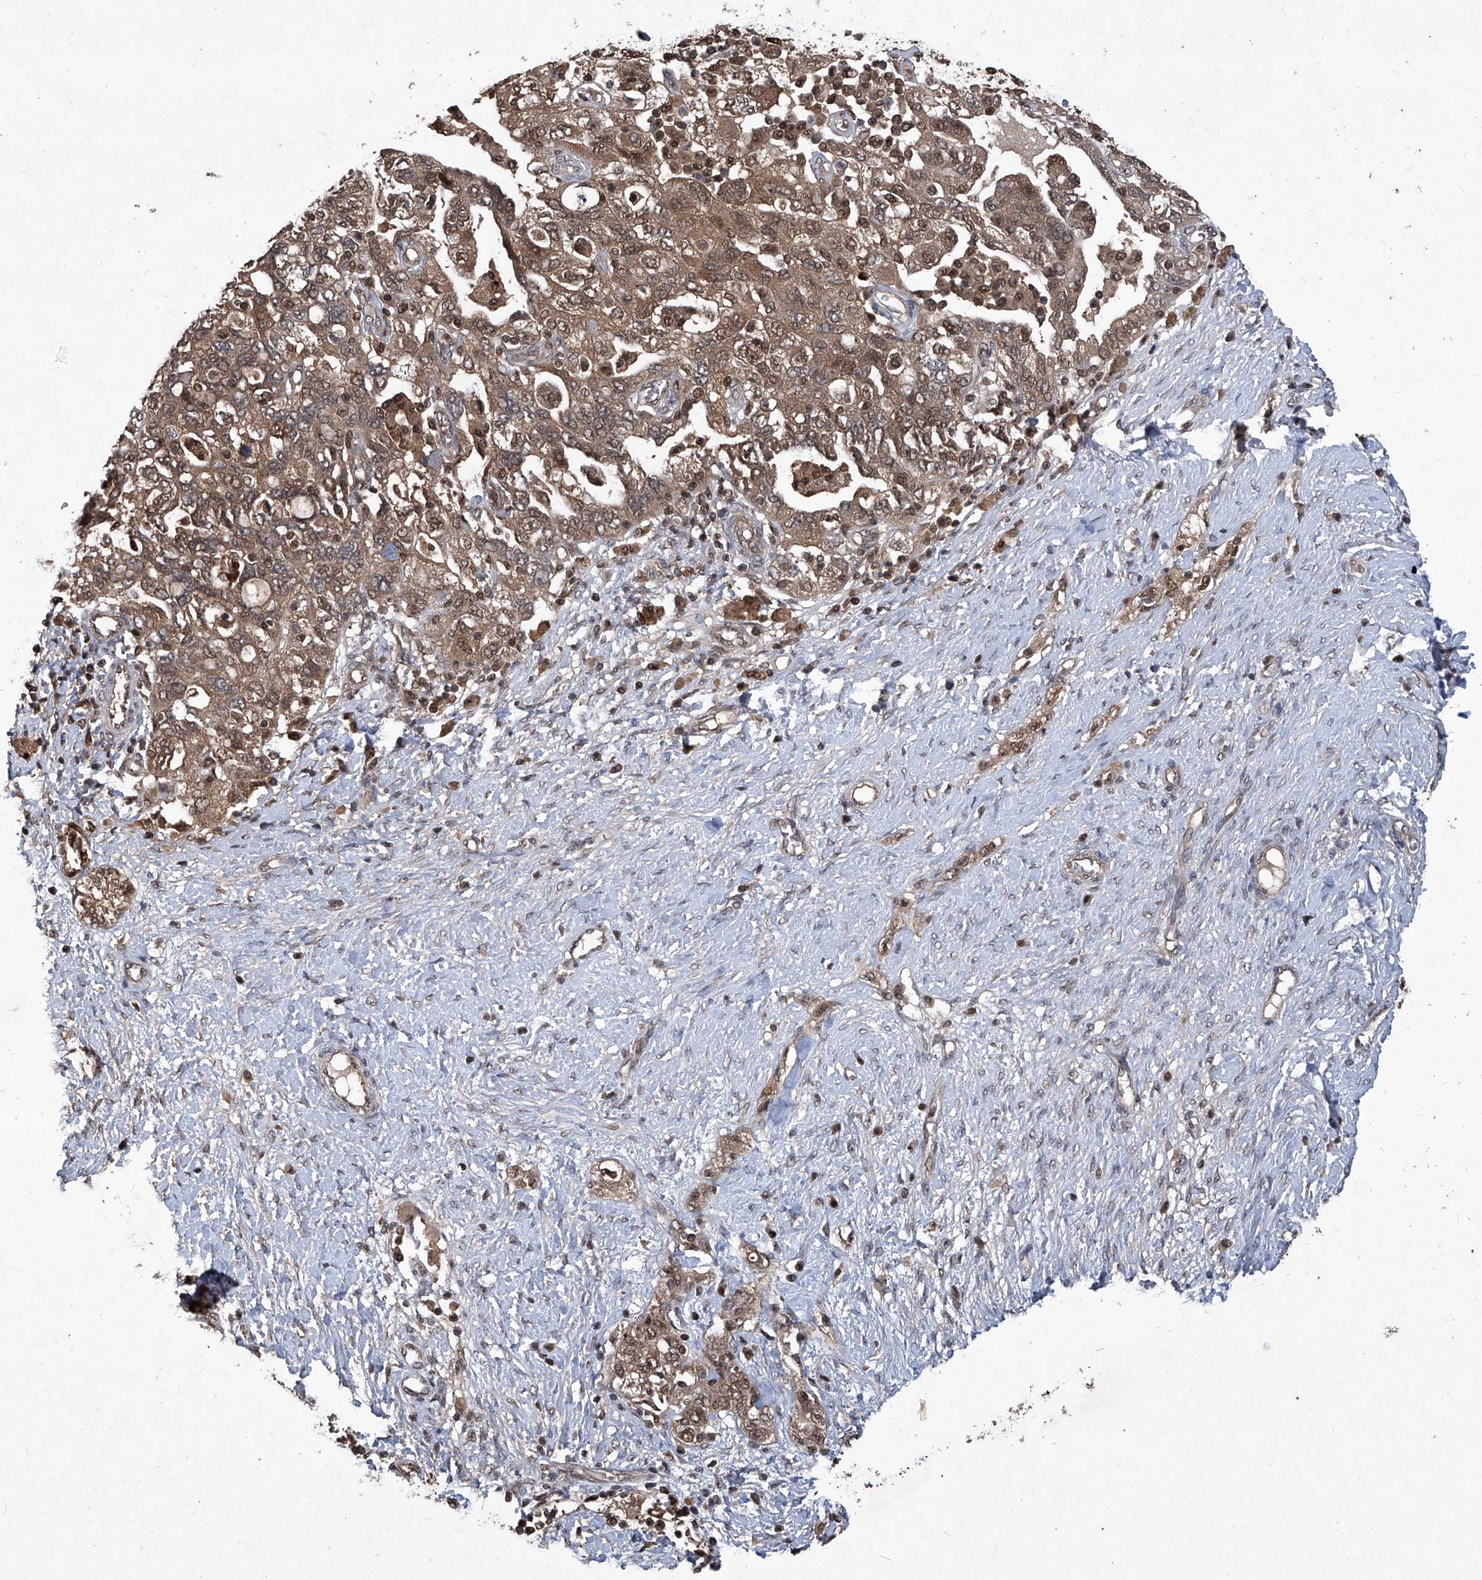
{"staining": {"intensity": "moderate", "quantity": ">75%", "location": "cytoplasmic/membranous,nuclear"}, "tissue": "ovarian cancer", "cell_type": "Tumor cells", "image_type": "cancer", "snomed": [{"axis": "morphology", "description": "Carcinoma, NOS"}, {"axis": "morphology", "description": "Cystadenocarcinoma, serous, NOS"}, {"axis": "topography", "description": "Ovary"}], "caption": "Human serous cystadenocarcinoma (ovarian) stained for a protein (brown) shows moderate cytoplasmic/membranous and nuclear positive positivity in about >75% of tumor cells.", "gene": "PSMB1", "patient": {"sex": "female", "age": 69}}